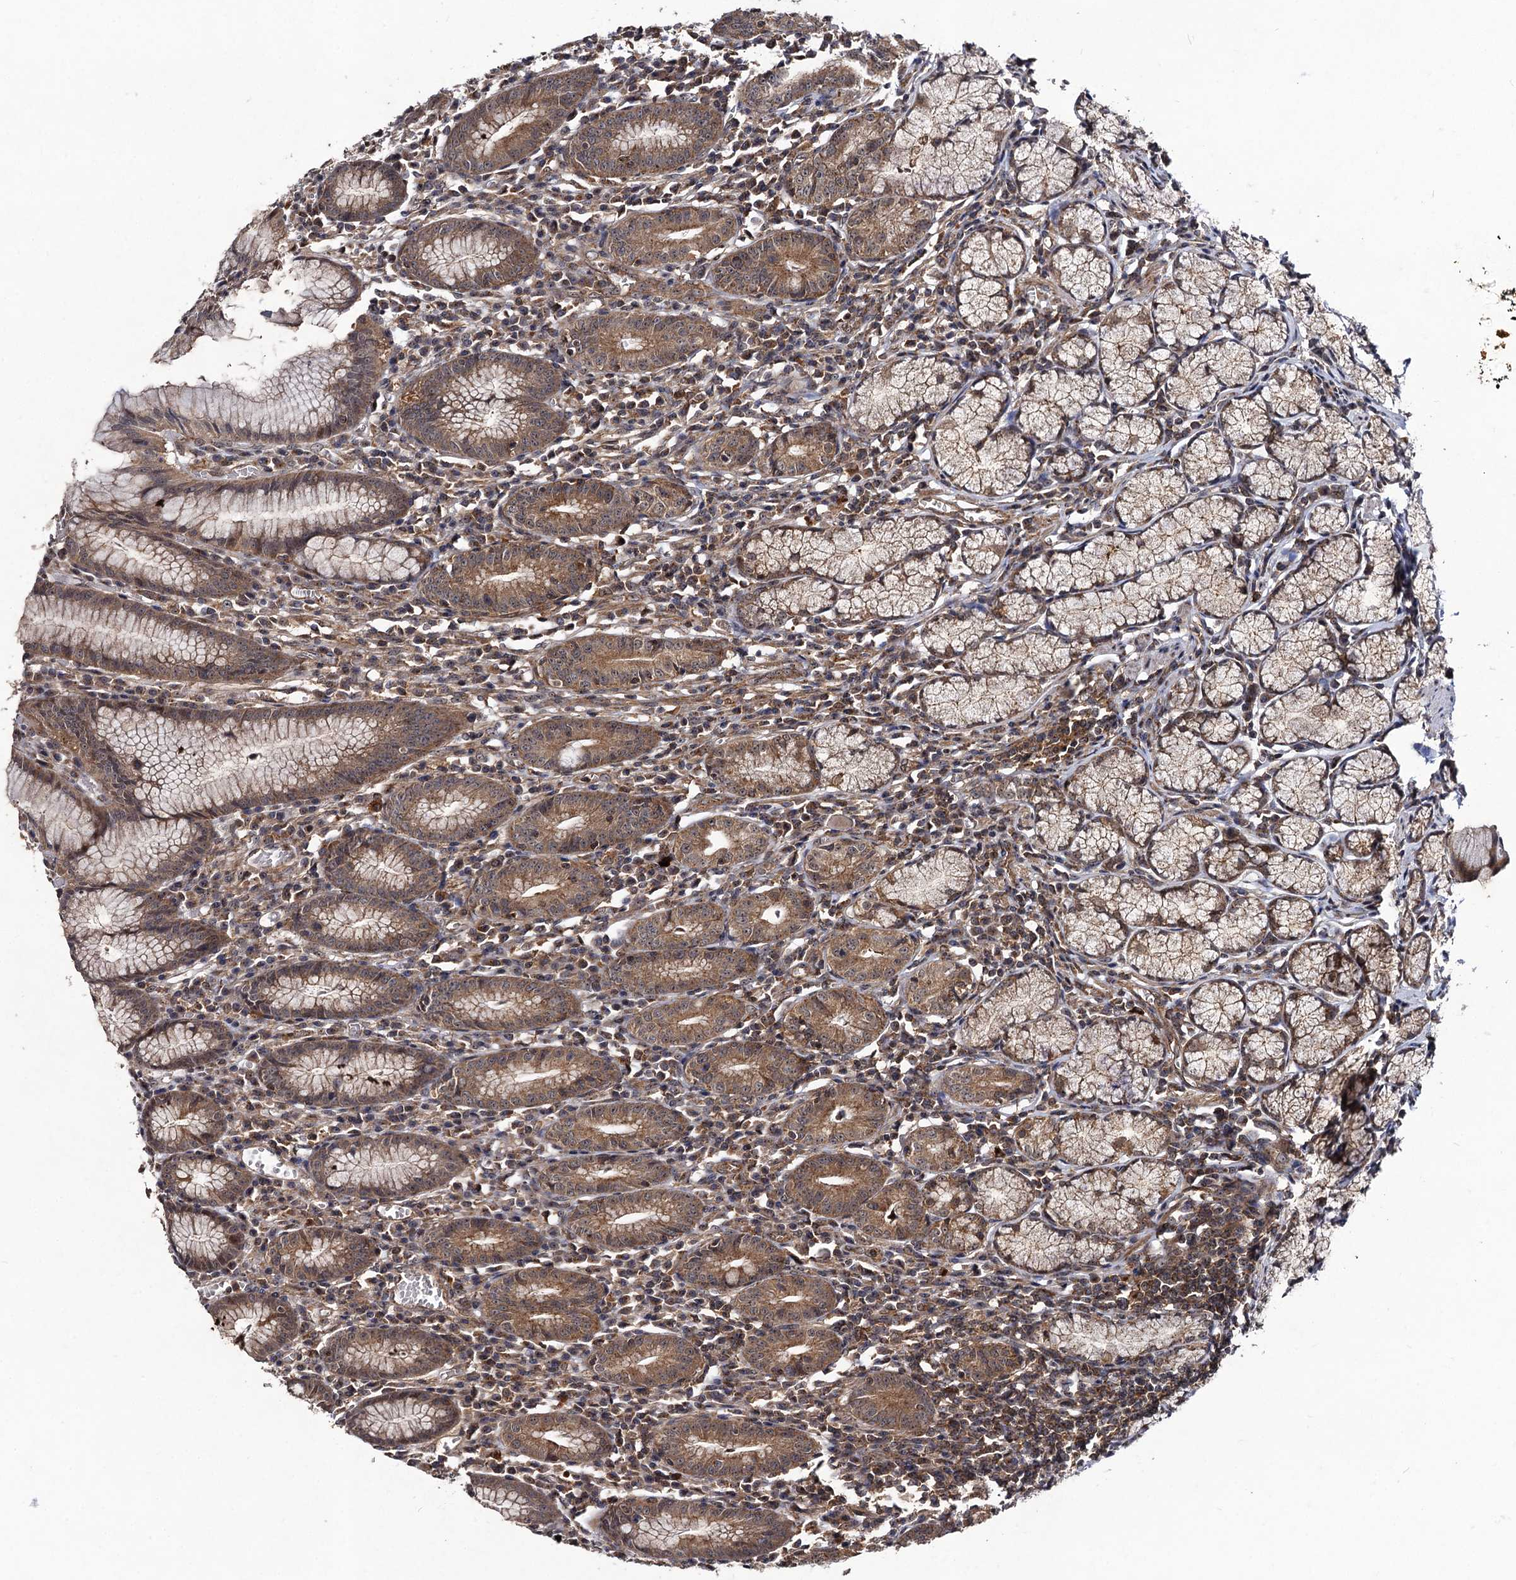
{"staining": {"intensity": "moderate", "quantity": ">75%", "location": "cytoplasmic/membranous"}, "tissue": "stomach", "cell_type": "Glandular cells", "image_type": "normal", "snomed": [{"axis": "morphology", "description": "Normal tissue, NOS"}, {"axis": "topography", "description": "Stomach"}], "caption": "Immunohistochemistry (DAB (3,3'-diaminobenzidine)) staining of benign stomach displays moderate cytoplasmic/membranous protein positivity in about >75% of glandular cells. (DAB = brown stain, brightfield microscopy at high magnification).", "gene": "KXD1", "patient": {"sex": "male", "age": 55}}